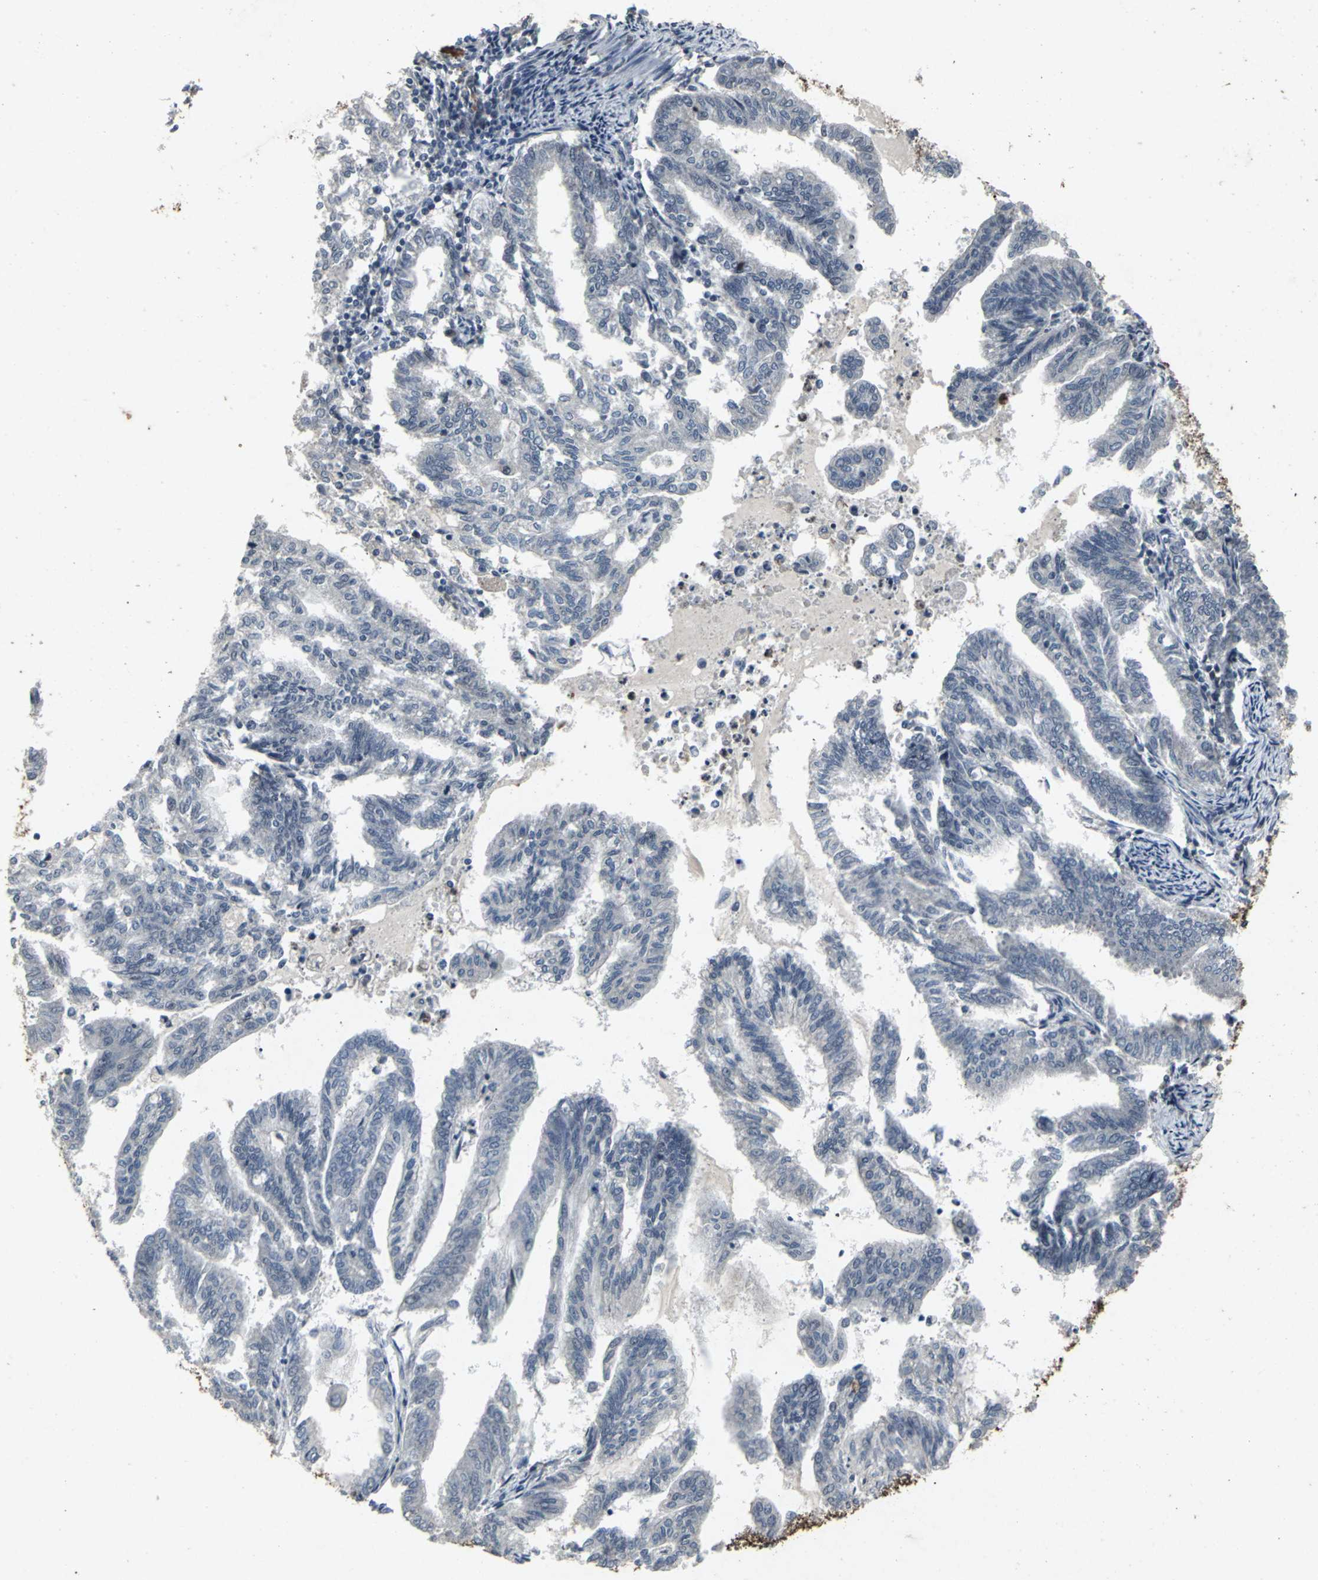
{"staining": {"intensity": "negative", "quantity": "none", "location": "none"}, "tissue": "endometrial cancer", "cell_type": "Tumor cells", "image_type": "cancer", "snomed": [{"axis": "morphology", "description": "Adenocarcinoma, NOS"}, {"axis": "topography", "description": "Endometrium"}], "caption": "IHC image of human adenocarcinoma (endometrial) stained for a protein (brown), which shows no staining in tumor cells. The staining was performed using DAB to visualize the protein expression in brown, while the nuclei were stained in blue with hematoxylin (Magnification: 20x).", "gene": "BMP4", "patient": {"sex": "female", "age": 79}}